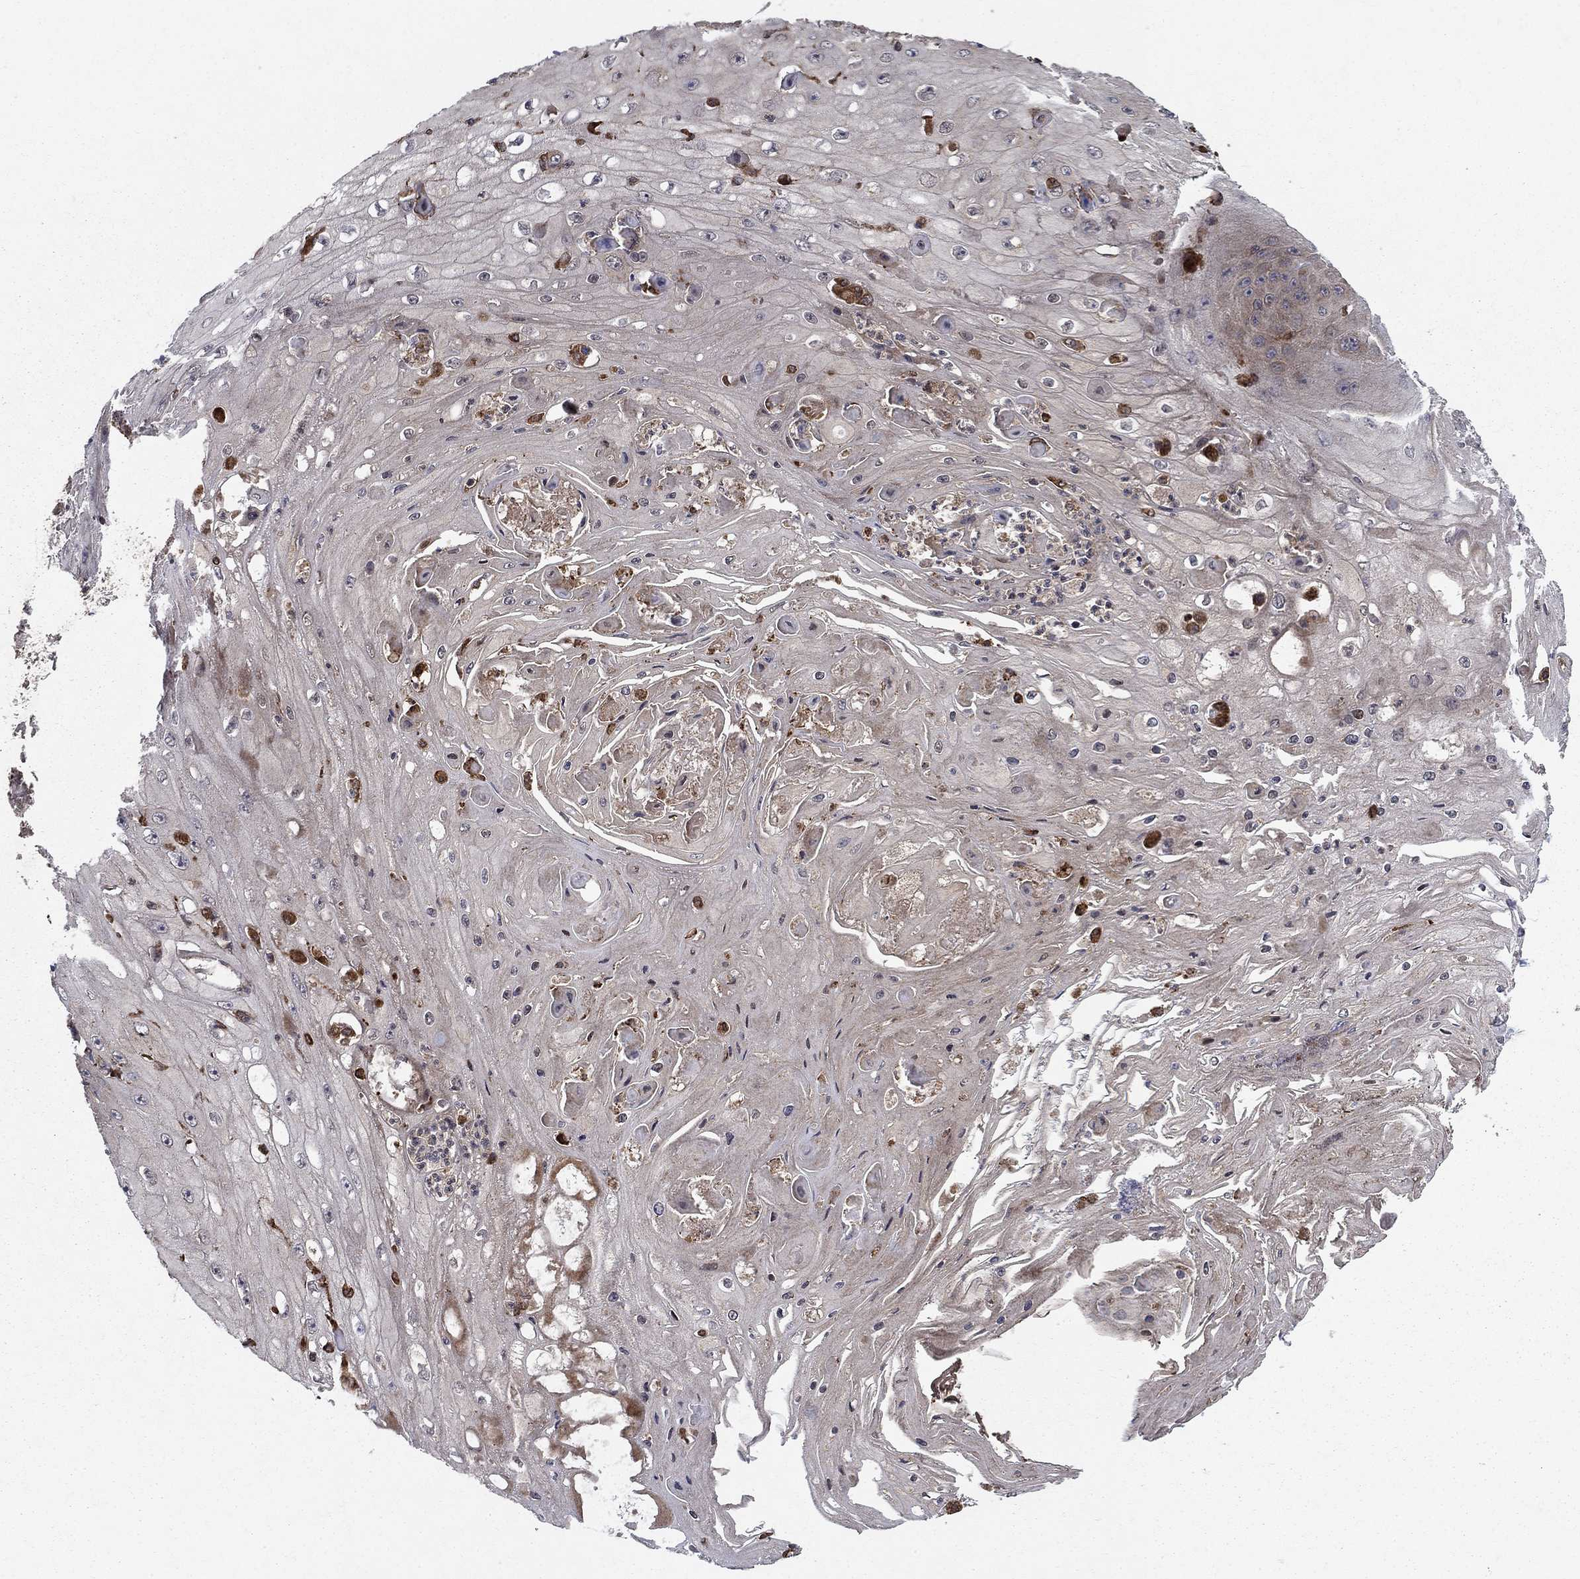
{"staining": {"intensity": "weak", "quantity": "<25%", "location": "cytoplasmic/membranous"}, "tissue": "skin cancer", "cell_type": "Tumor cells", "image_type": "cancer", "snomed": [{"axis": "morphology", "description": "Squamous cell carcinoma, NOS"}, {"axis": "topography", "description": "Skin"}], "caption": "This is an immunohistochemistry photomicrograph of human skin cancer (squamous cell carcinoma). There is no staining in tumor cells.", "gene": "BABAM2", "patient": {"sex": "male", "age": 70}}